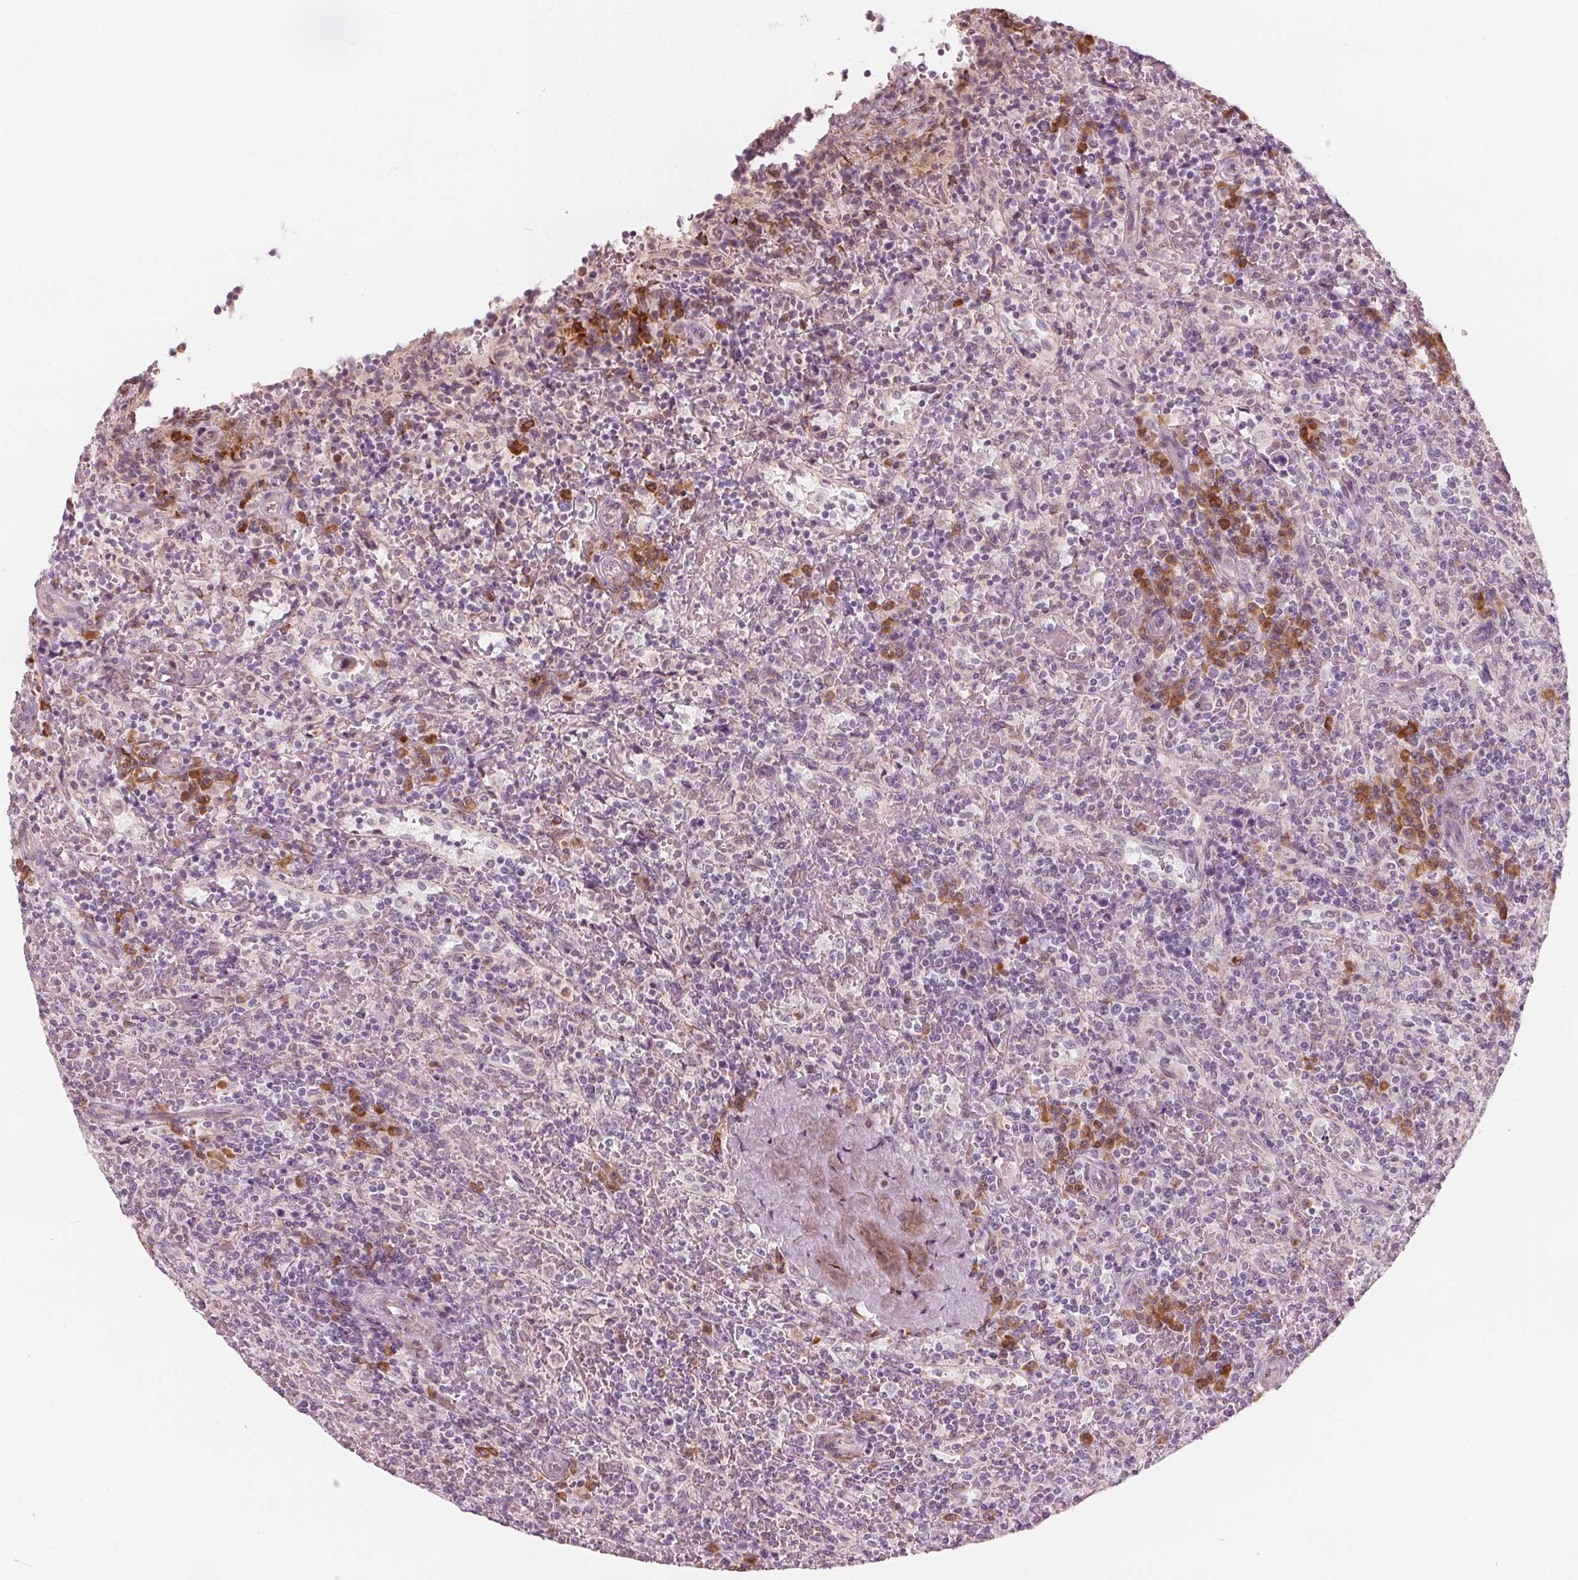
{"staining": {"intensity": "negative", "quantity": "none", "location": "none"}, "tissue": "lymphoma", "cell_type": "Tumor cells", "image_type": "cancer", "snomed": [{"axis": "morphology", "description": "Malignant lymphoma, non-Hodgkin's type, Low grade"}, {"axis": "topography", "description": "Spleen"}], "caption": "Immunohistochemistry (IHC) of malignant lymphoma, non-Hodgkin's type (low-grade) shows no positivity in tumor cells.", "gene": "BRSK1", "patient": {"sex": "male", "age": 62}}